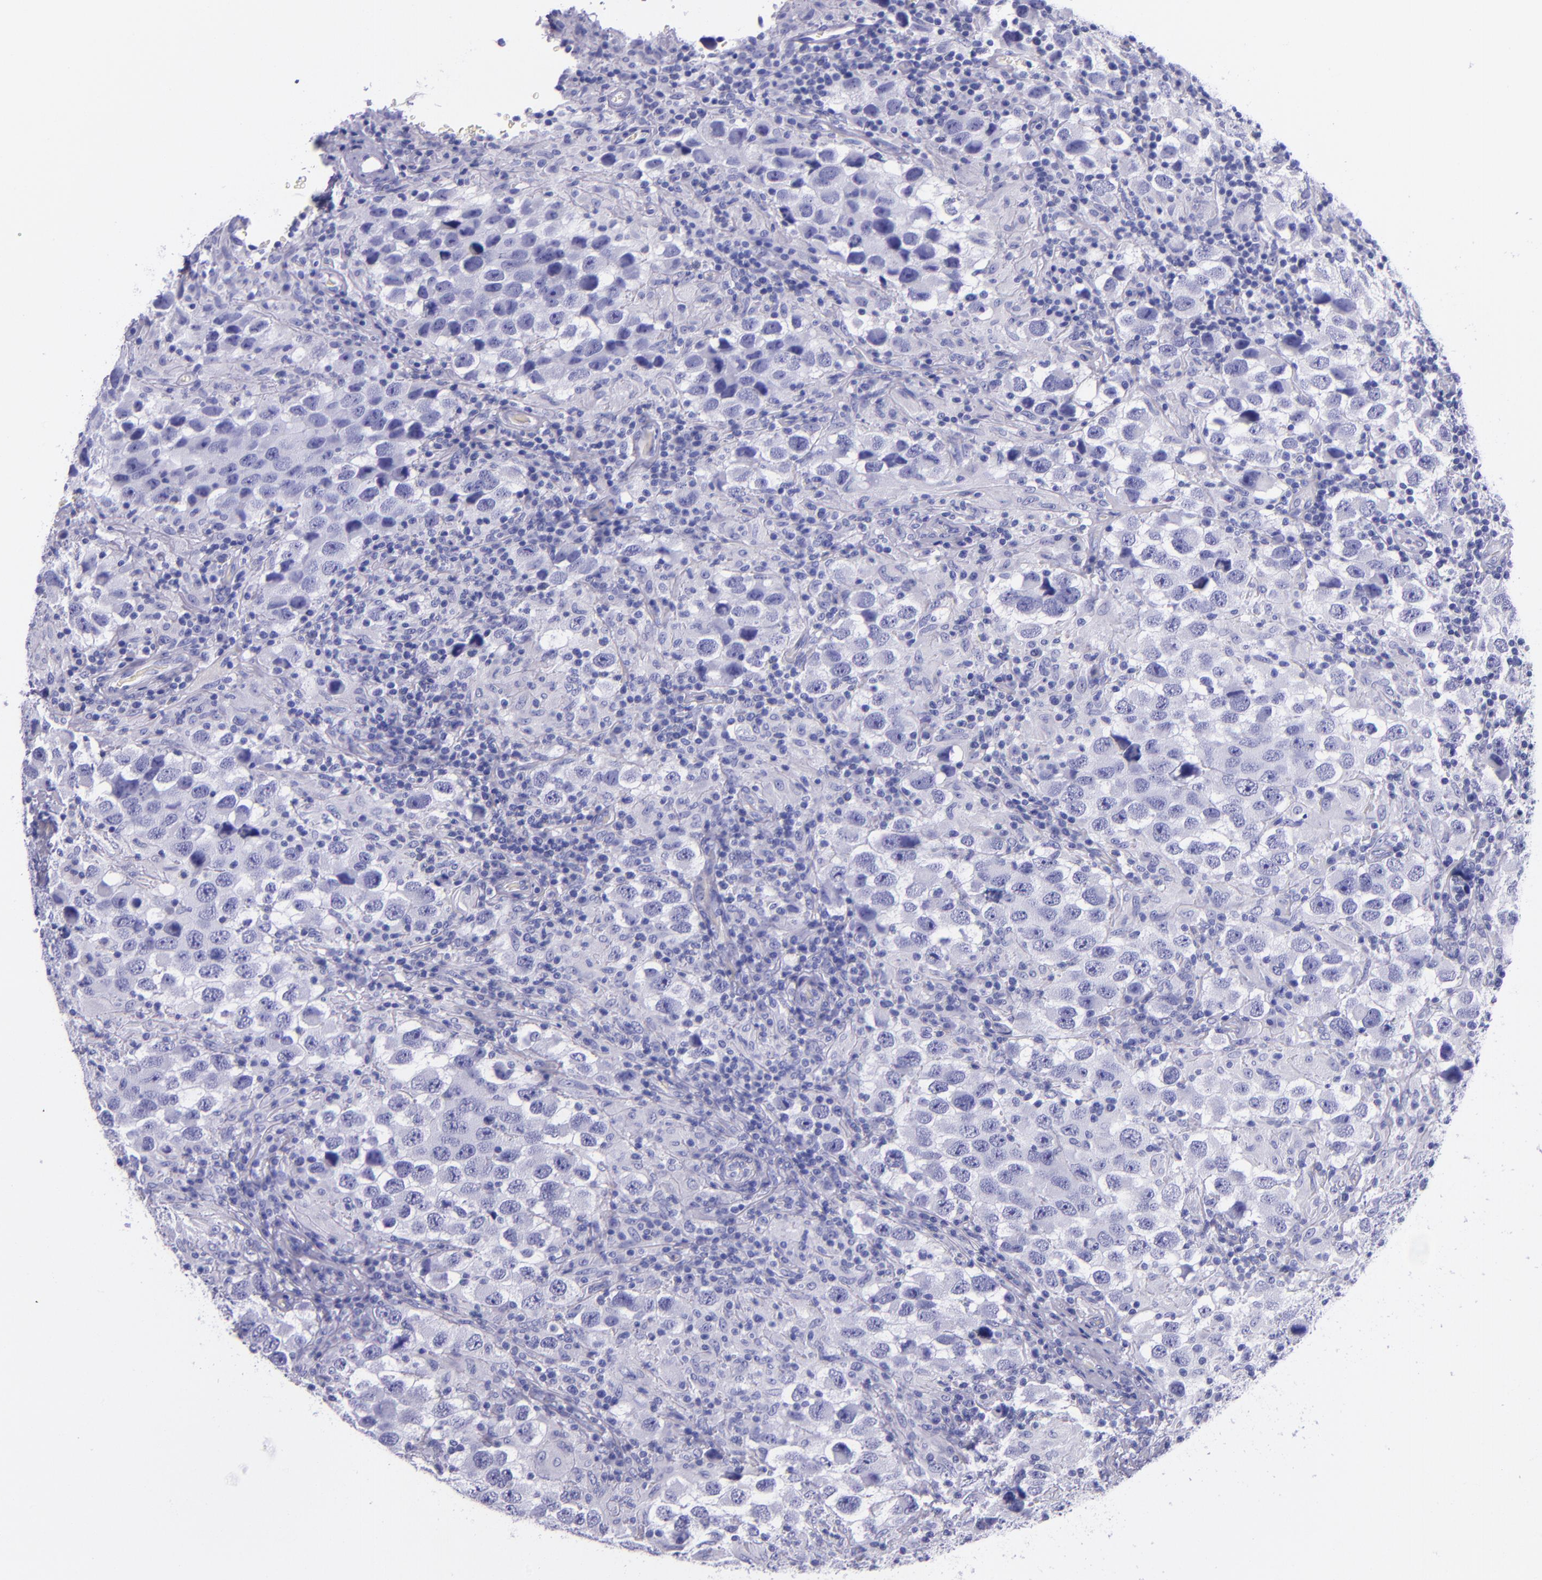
{"staining": {"intensity": "negative", "quantity": "none", "location": "none"}, "tissue": "testis cancer", "cell_type": "Tumor cells", "image_type": "cancer", "snomed": [{"axis": "morphology", "description": "Carcinoma, Embryonal, NOS"}, {"axis": "topography", "description": "Testis"}], "caption": "IHC image of human testis embryonal carcinoma stained for a protein (brown), which demonstrates no positivity in tumor cells.", "gene": "SLPI", "patient": {"sex": "male", "age": 21}}